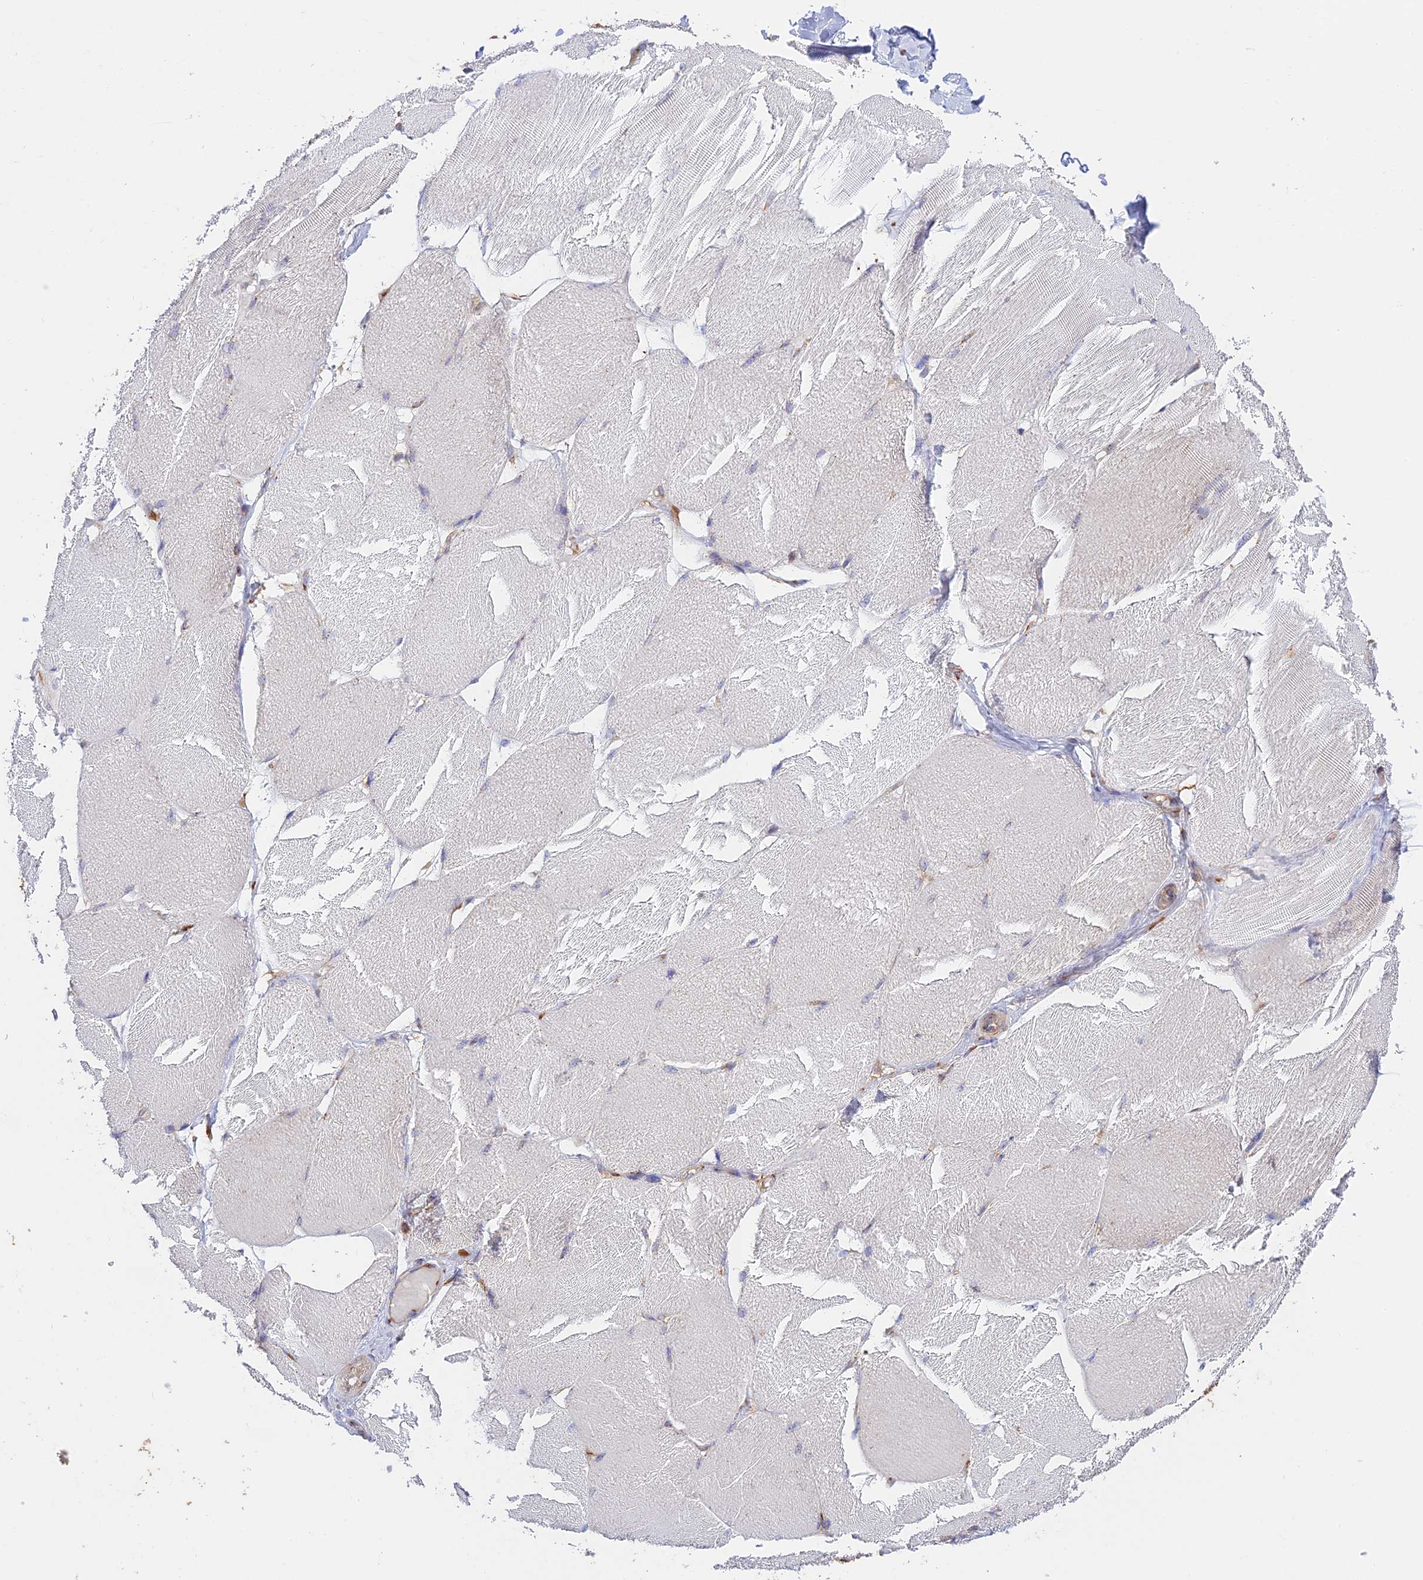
{"staining": {"intensity": "negative", "quantity": "none", "location": "none"}, "tissue": "skeletal muscle", "cell_type": "Myocytes", "image_type": "normal", "snomed": [{"axis": "morphology", "description": "Normal tissue, NOS"}, {"axis": "topography", "description": "Skin"}, {"axis": "topography", "description": "Skeletal muscle"}], "caption": "There is no significant positivity in myocytes of skeletal muscle. (Brightfield microscopy of DAB immunohistochemistry (IHC) at high magnification).", "gene": "GOLGA3", "patient": {"sex": "male", "age": 83}}